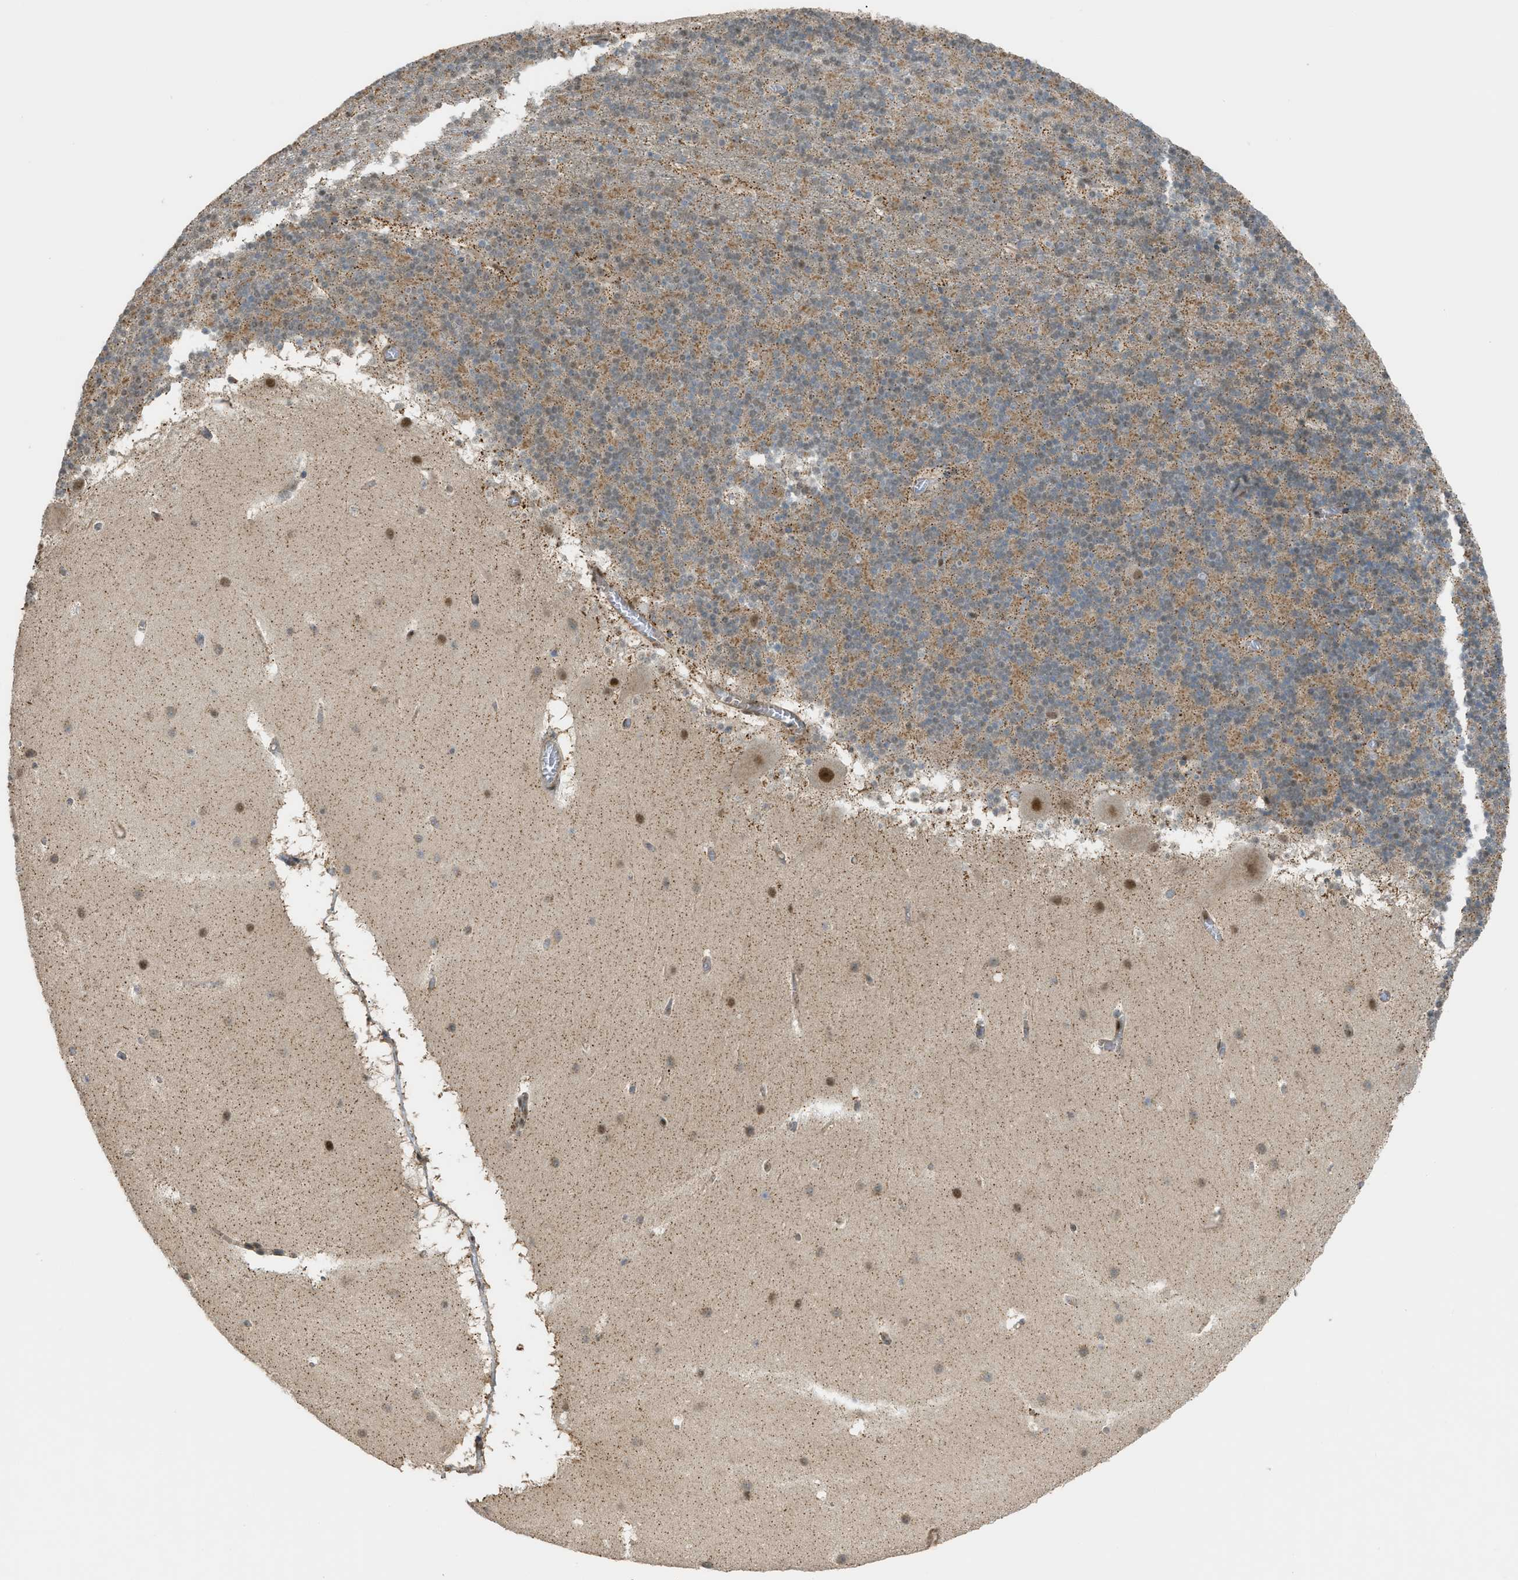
{"staining": {"intensity": "weak", "quantity": "25%-75%", "location": "cytoplasmic/membranous"}, "tissue": "cerebellum", "cell_type": "Cells in granular layer", "image_type": "normal", "snomed": [{"axis": "morphology", "description": "Normal tissue, NOS"}, {"axis": "topography", "description": "Cerebellum"}], "caption": "Brown immunohistochemical staining in unremarkable cerebellum reveals weak cytoplasmic/membranous expression in approximately 25%-75% of cells in granular layer.", "gene": "CCDC186", "patient": {"sex": "male", "age": 45}}